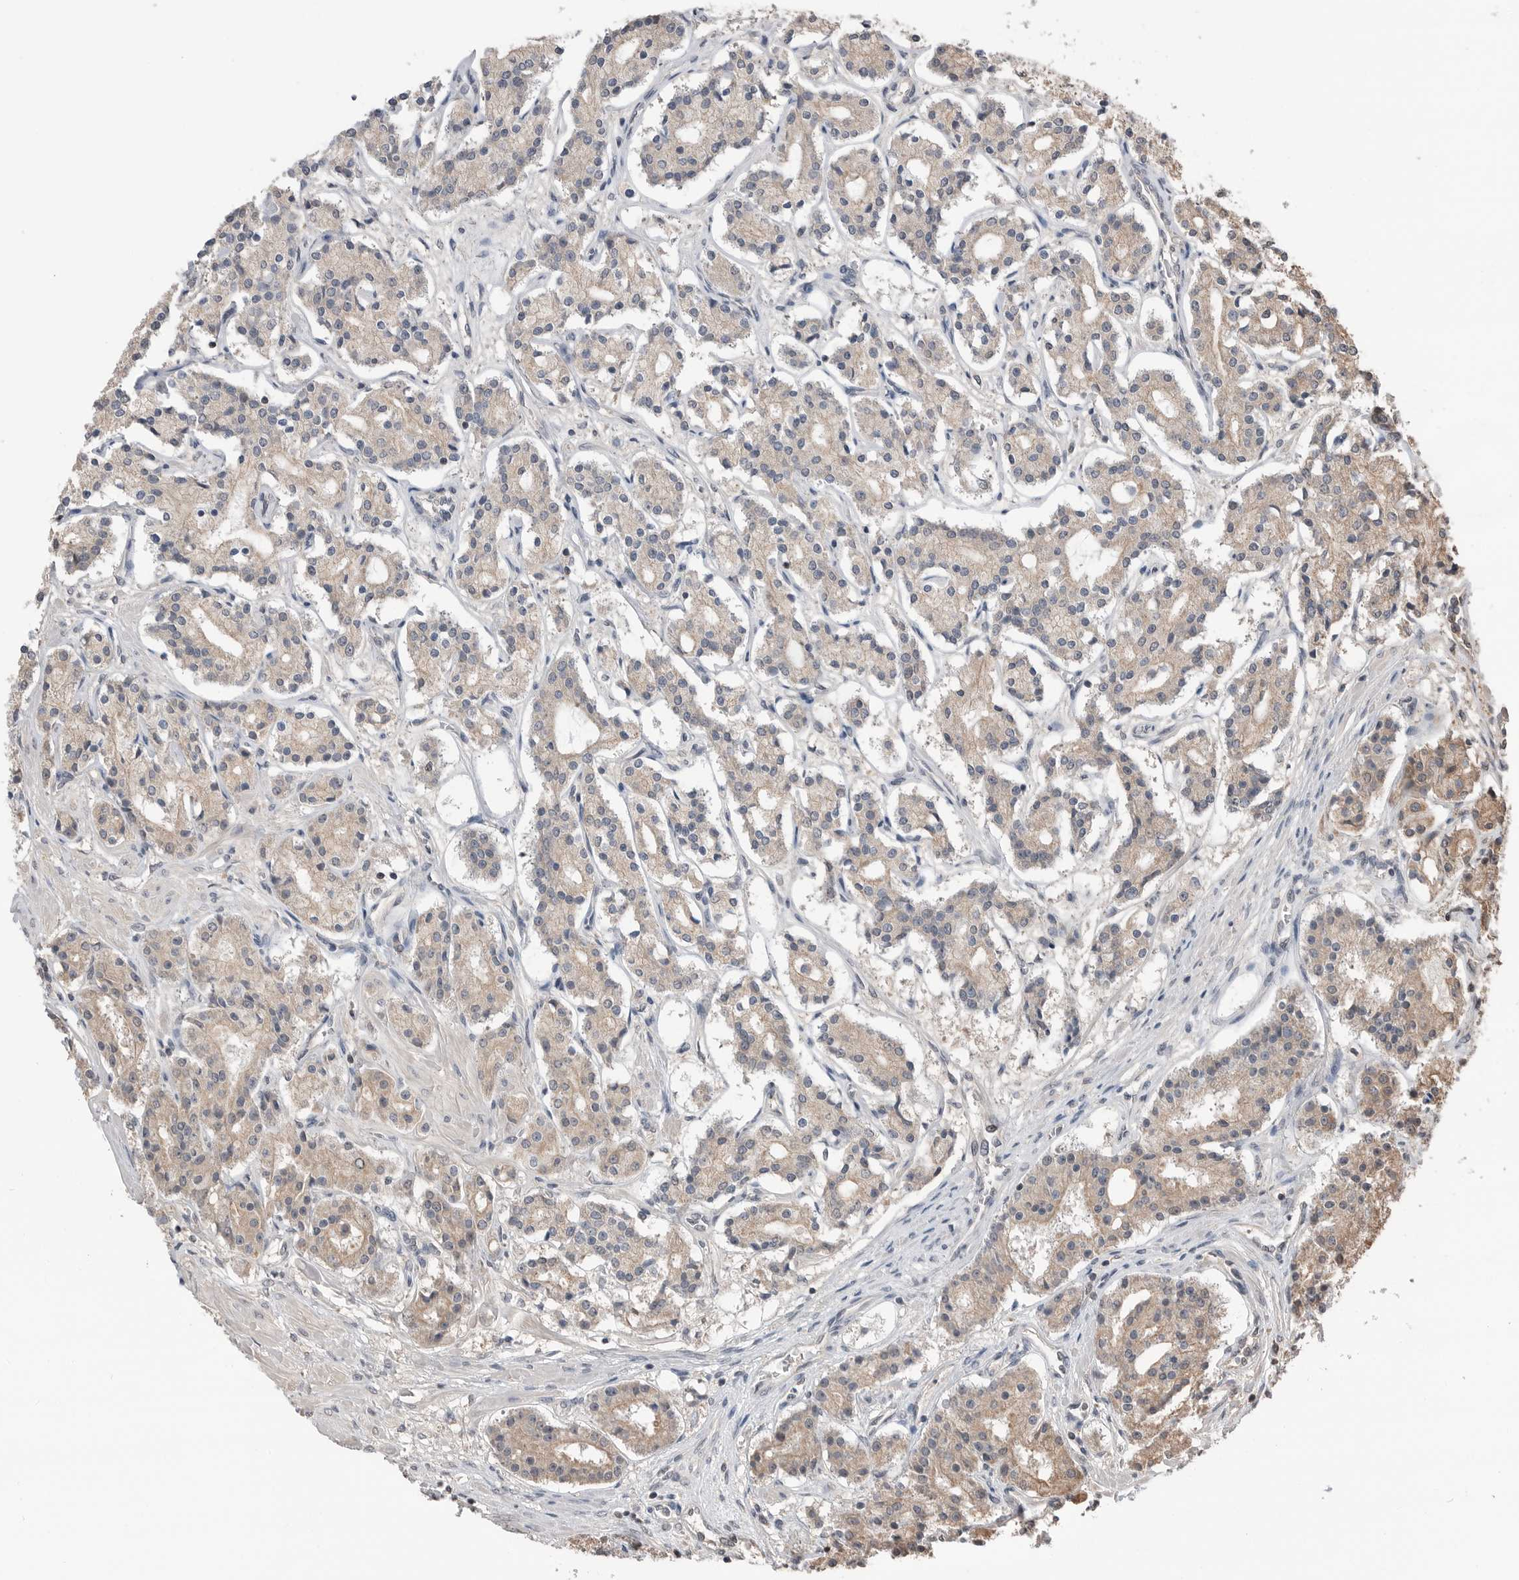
{"staining": {"intensity": "weak", "quantity": "<25%", "location": "cytoplasmic/membranous"}, "tissue": "prostate cancer", "cell_type": "Tumor cells", "image_type": "cancer", "snomed": [{"axis": "morphology", "description": "Adenocarcinoma, High grade"}, {"axis": "topography", "description": "Prostate"}], "caption": "DAB immunohistochemical staining of adenocarcinoma (high-grade) (prostate) exhibits no significant positivity in tumor cells.", "gene": "PEAK1", "patient": {"sex": "male", "age": 60}}